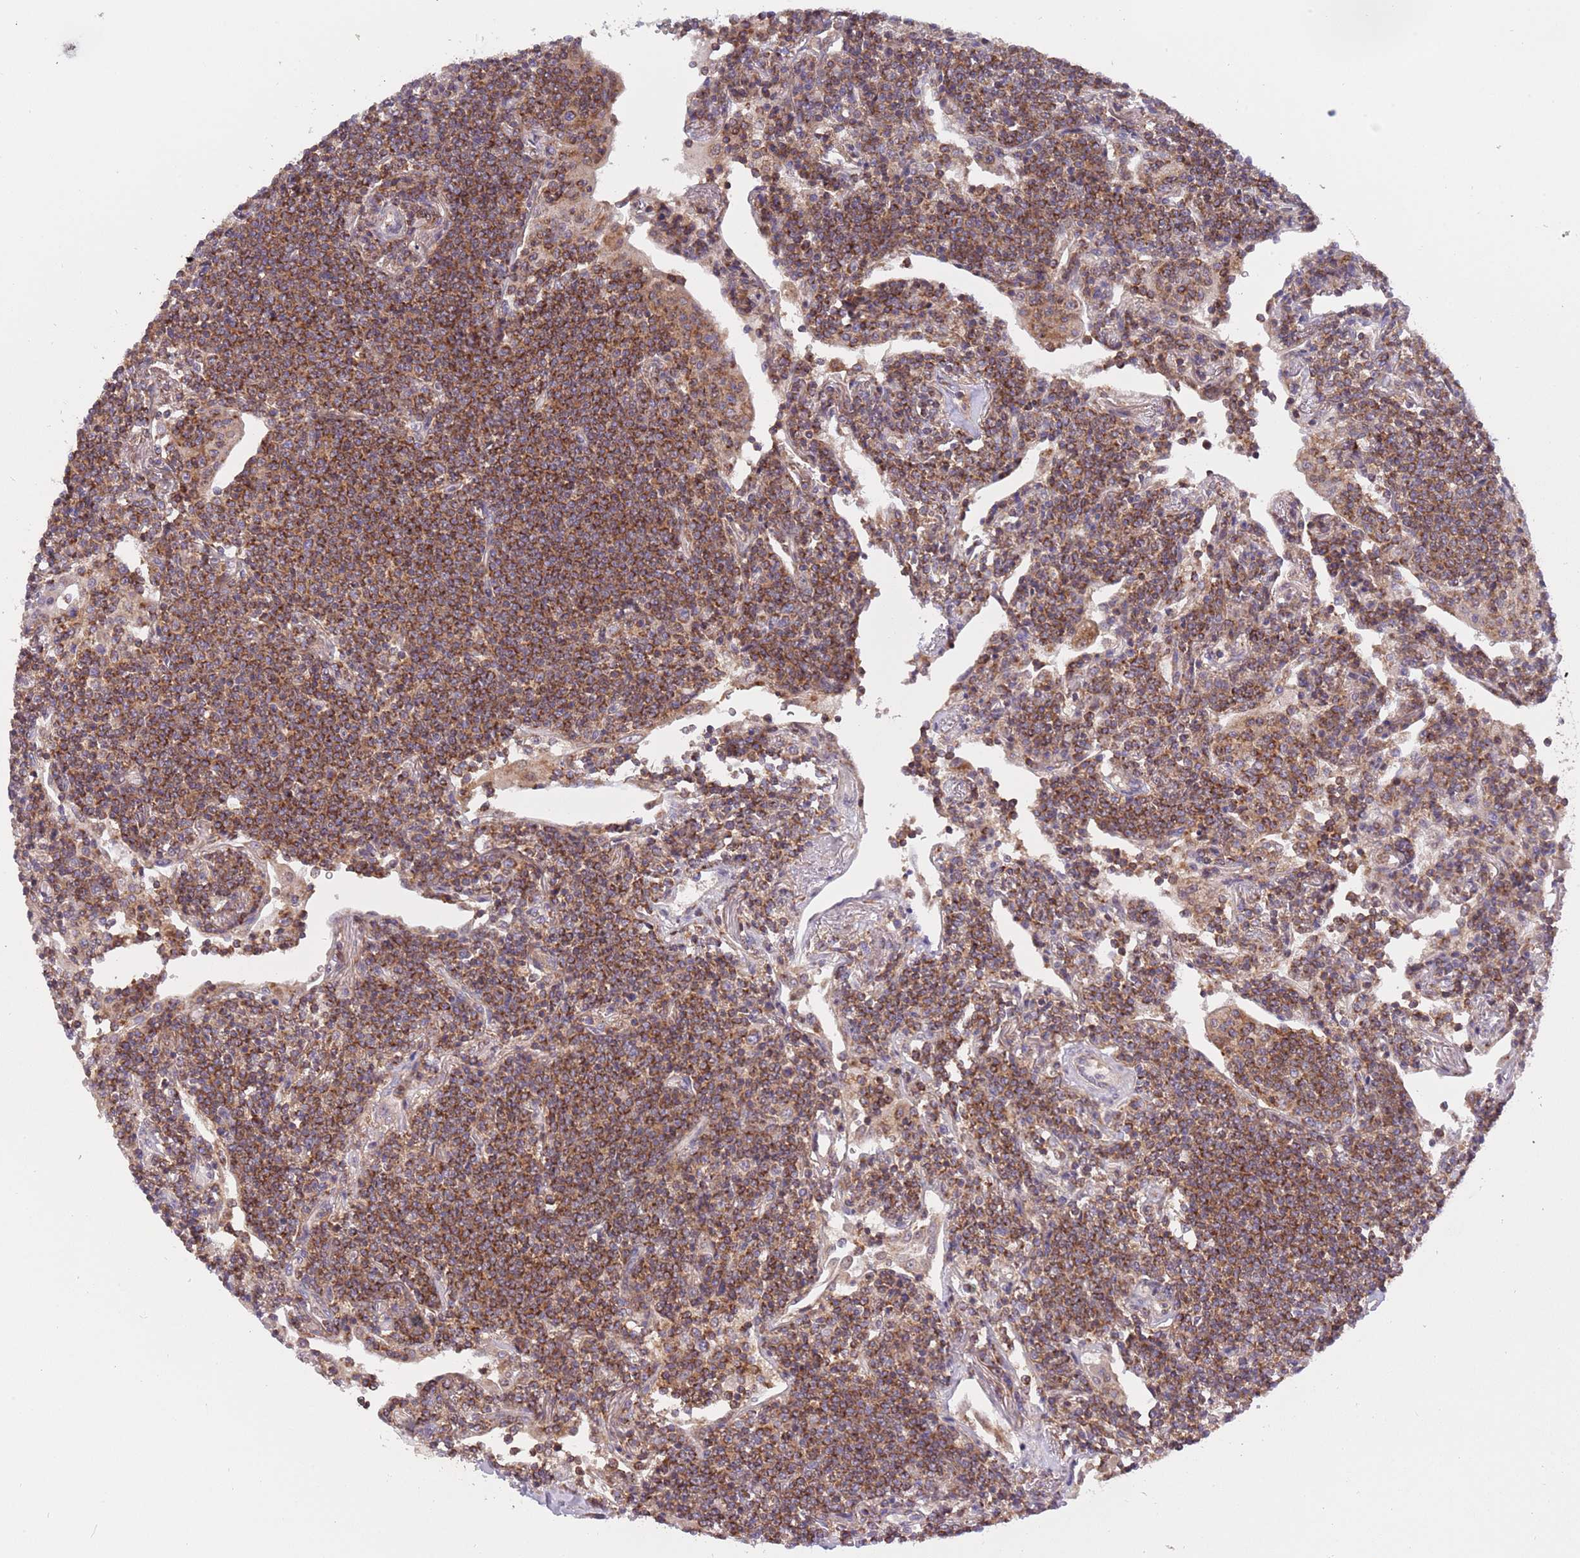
{"staining": {"intensity": "moderate", "quantity": ">75%", "location": "cytoplasmic/membranous"}, "tissue": "lymphoma", "cell_type": "Tumor cells", "image_type": "cancer", "snomed": [{"axis": "morphology", "description": "Malignant lymphoma, non-Hodgkin's type, Low grade"}, {"axis": "topography", "description": "Lung"}], "caption": "The histopathology image exhibits staining of lymphoma, revealing moderate cytoplasmic/membranous protein expression (brown color) within tumor cells.", "gene": "IRS4", "patient": {"sex": "female", "age": 71}}